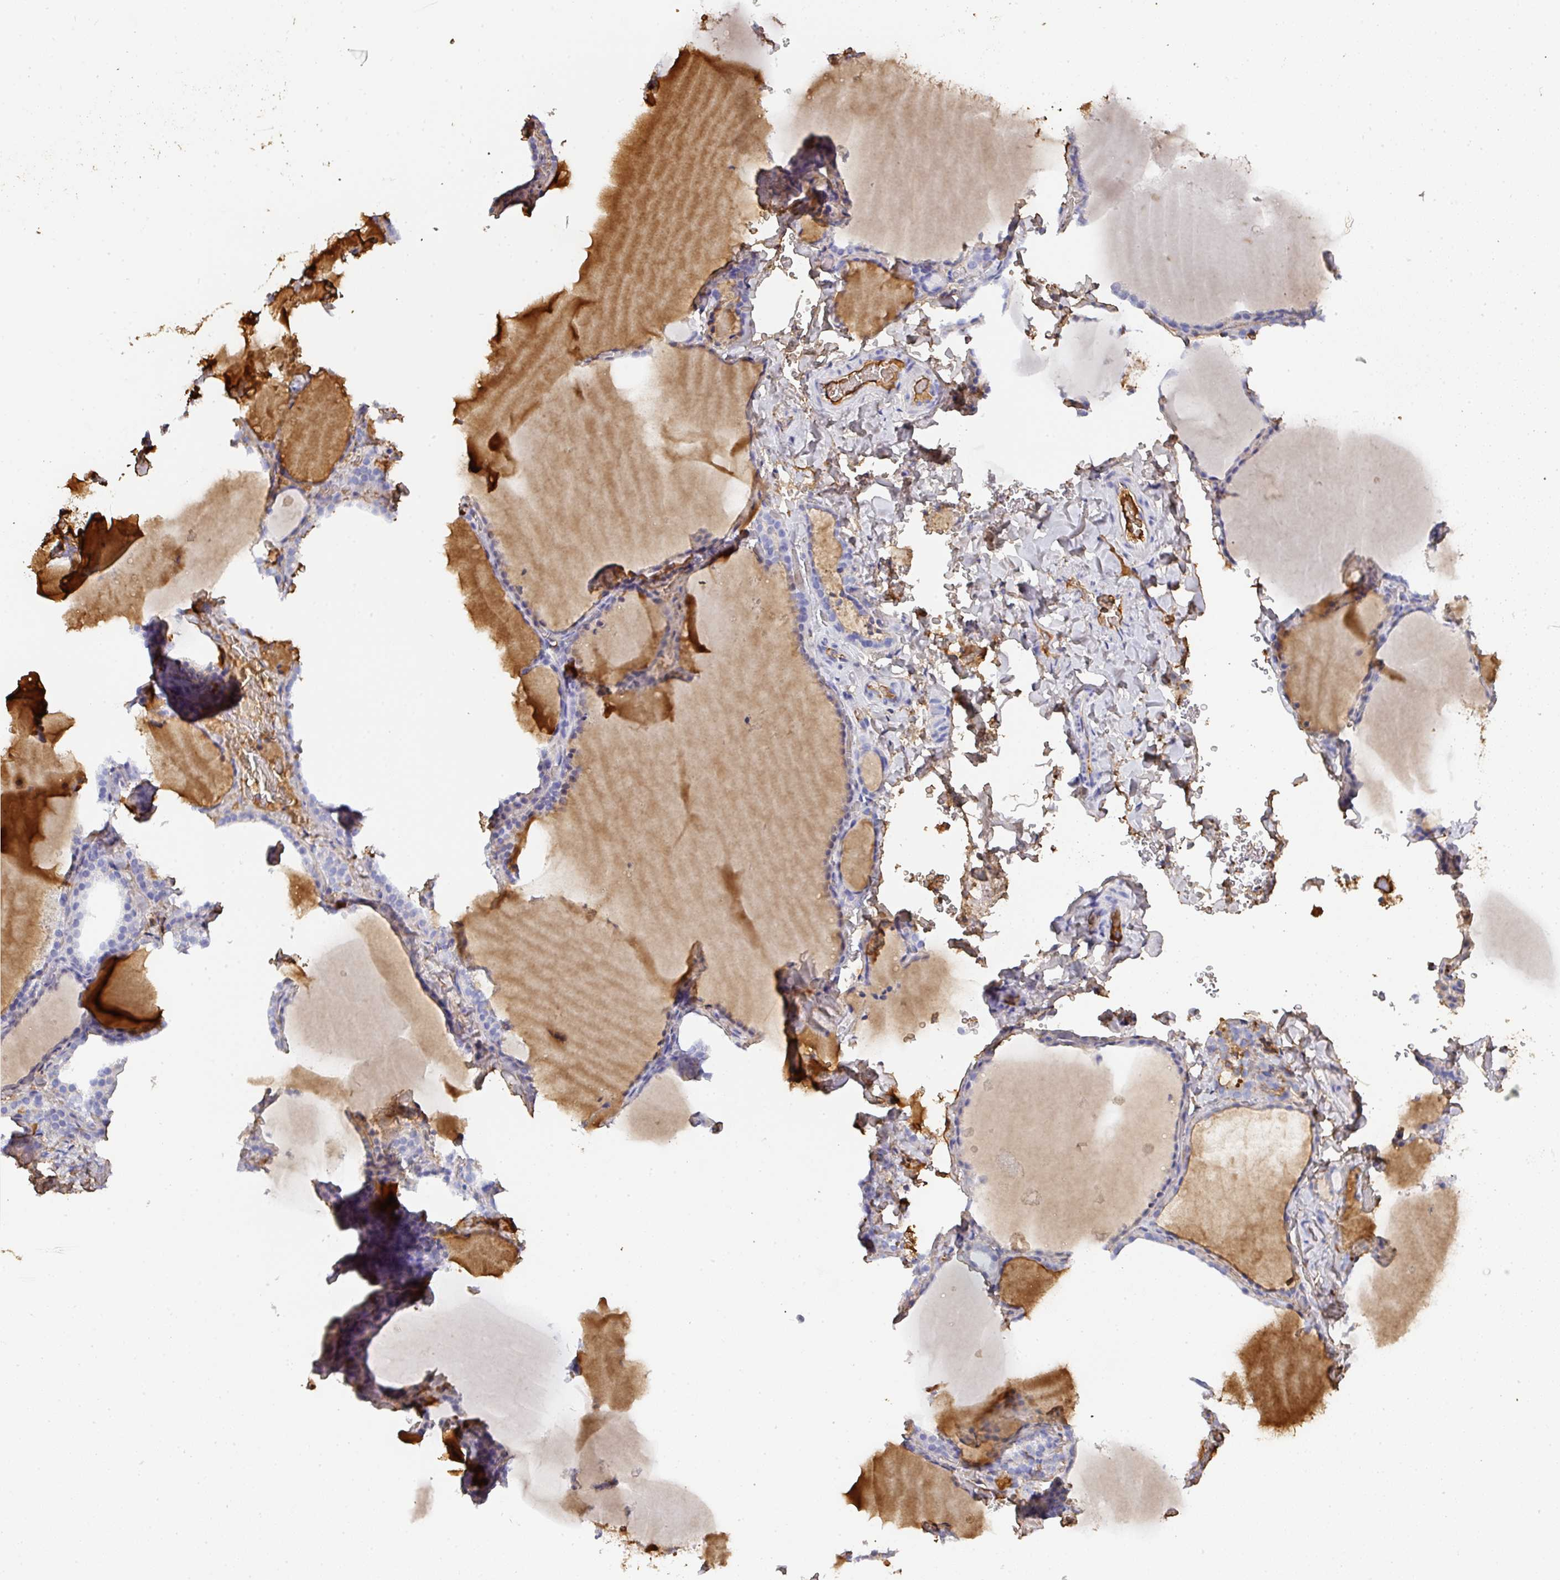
{"staining": {"intensity": "negative", "quantity": "none", "location": "none"}, "tissue": "thyroid gland", "cell_type": "Glandular cells", "image_type": "normal", "snomed": [{"axis": "morphology", "description": "Normal tissue, NOS"}, {"axis": "topography", "description": "Thyroid gland"}], "caption": "Human thyroid gland stained for a protein using immunohistochemistry (IHC) exhibits no positivity in glandular cells.", "gene": "ALB", "patient": {"sex": "female", "age": 22}}